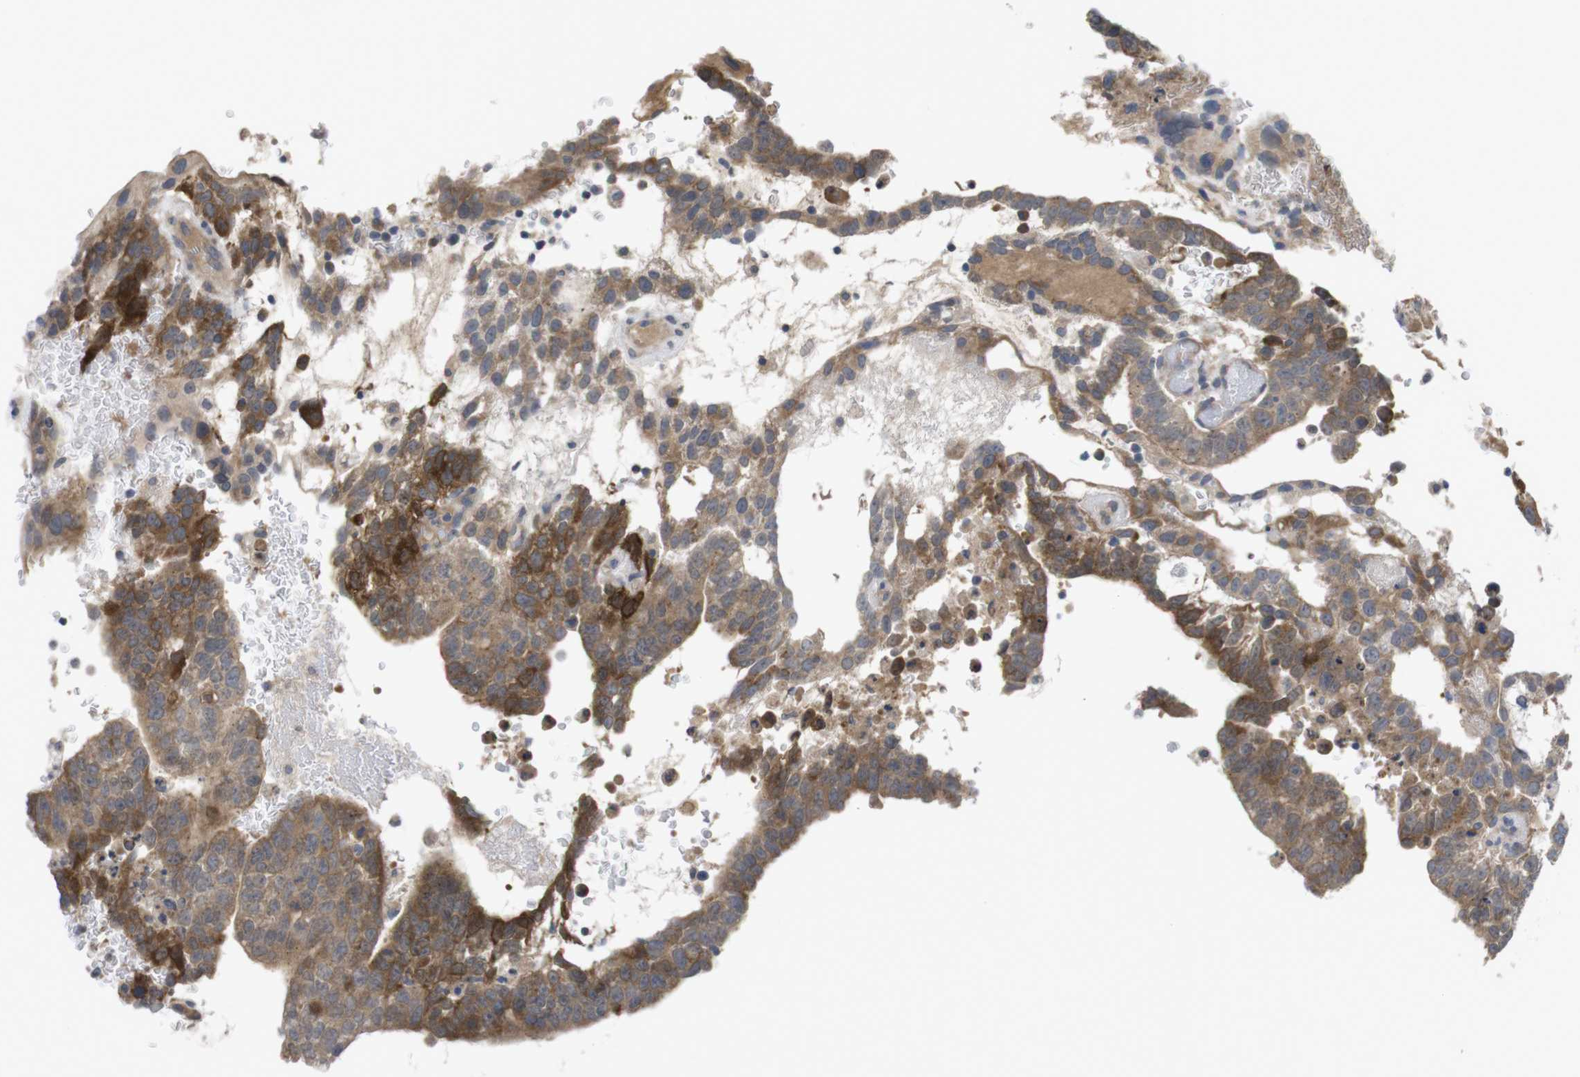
{"staining": {"intensity": "moderate", "quantity": ">75%", "location": "cytoplasmic/membranous"}, "tissue": "testis cancer", "cell_type": "Tumor cells", "image_type": "cancer", "snomed": [{"axis": "morphology", "description": "Seminoma, NOS"}, {"axis": "morphology", "description": "Carcinoma, Embryonal, NOS"}, {"axis": "topography", "description": "Testis"}], "caption": "Testis embryonal carcinoma stained for a protein (brown) shows moderate cytoplasmic/membranous positive positivity in about >75% of tumor cells.", "gene": "BCAR3", "patient": {"sex": "male", "age": 52}}